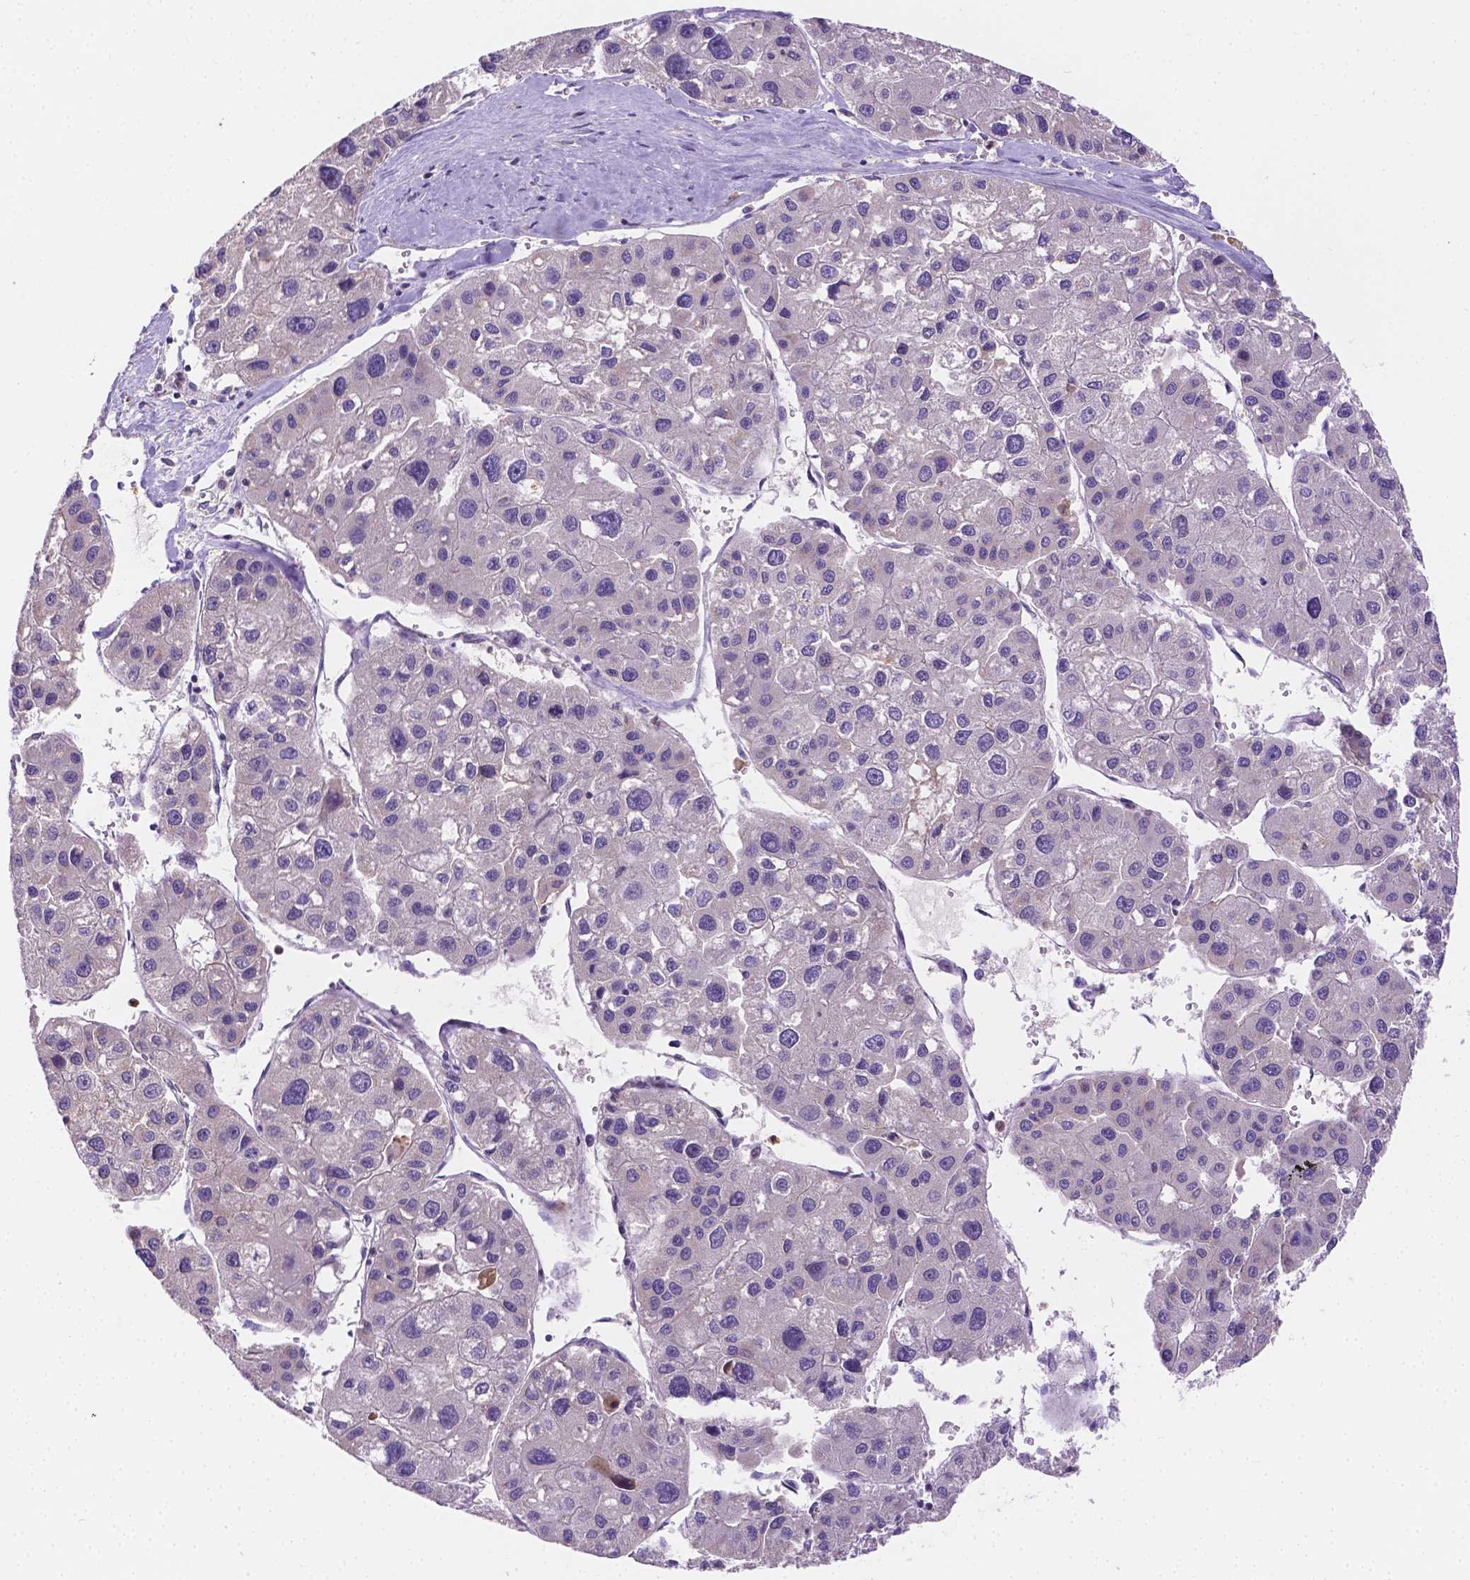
{"staining": {"intensity": "negative", "quantity": "none", "location": "none"}, "tissue": "liver cancer", "cell_type": "Tumor cells", "image_type": "cancer", "snomed": [{"axis": "morphology", "description": "Carcinoma, Hepatocellular, NOS"}, {"axis": "topography", "description": "Liver"}], "caption": "This is a image of IHC staining of hepatocellular carcinoma (liver), which shows no positivity in tumor cells.", "gene": "ZNRD2", "patient": {"sex": "male", "age": 73}}